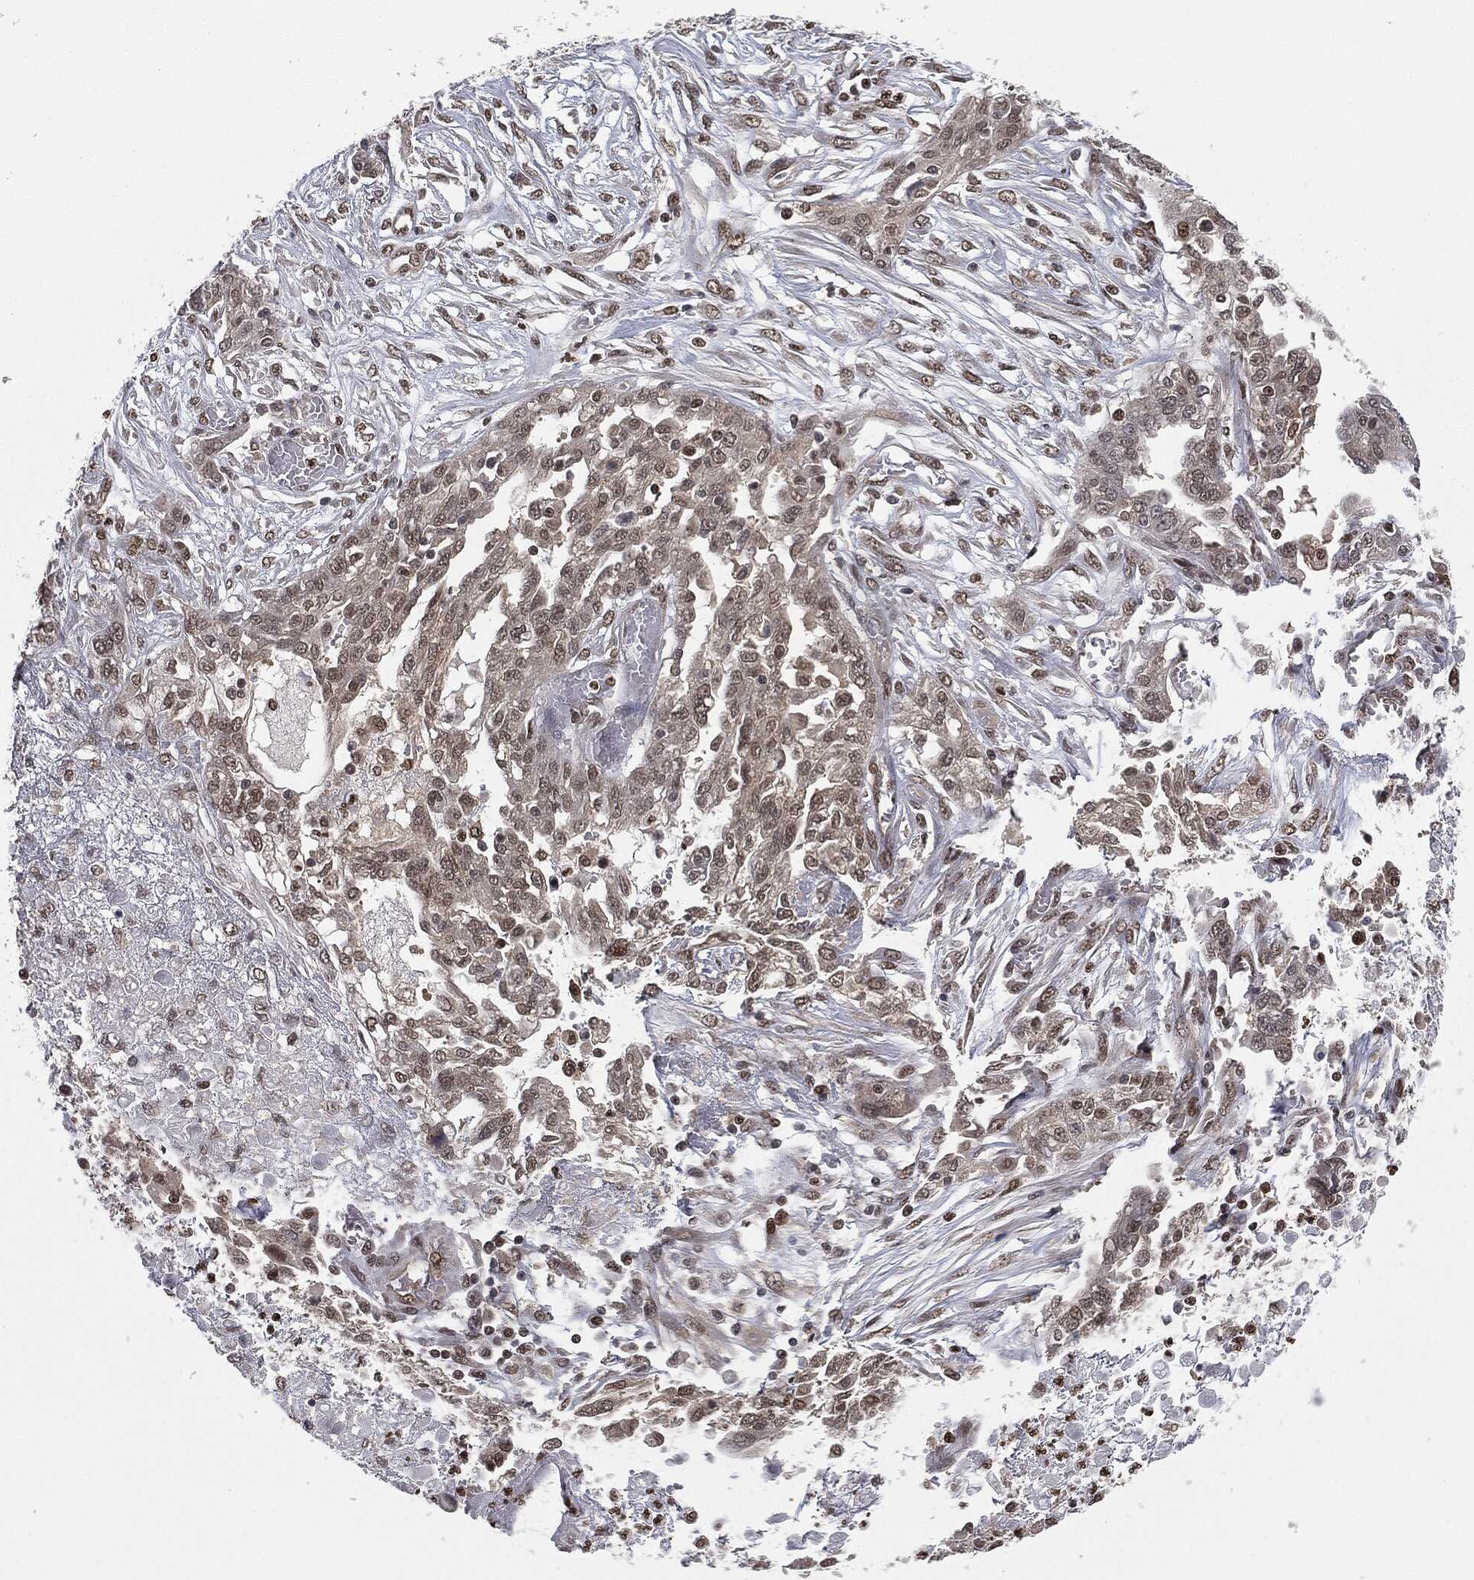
{"staining": {"intensity": "weak", "quantity": "<25%", "location": "nuclear"}, "tissue": "ovarian cancer", "cell_type": "Tumor cells", "image_type": "cancer", "snomed": [{"axis": "morphology", "description": "Cystadenocarcinoma, serous, NOS"}, {"axis": "topography", "description": "Ovary"}], "caption": "The image shows no significant positivity in tumor cells of serous cystadenocarcinoma (ovarian).", "gene": "TBC1D22A", "patient": {"sex": "female", "age": 67}}